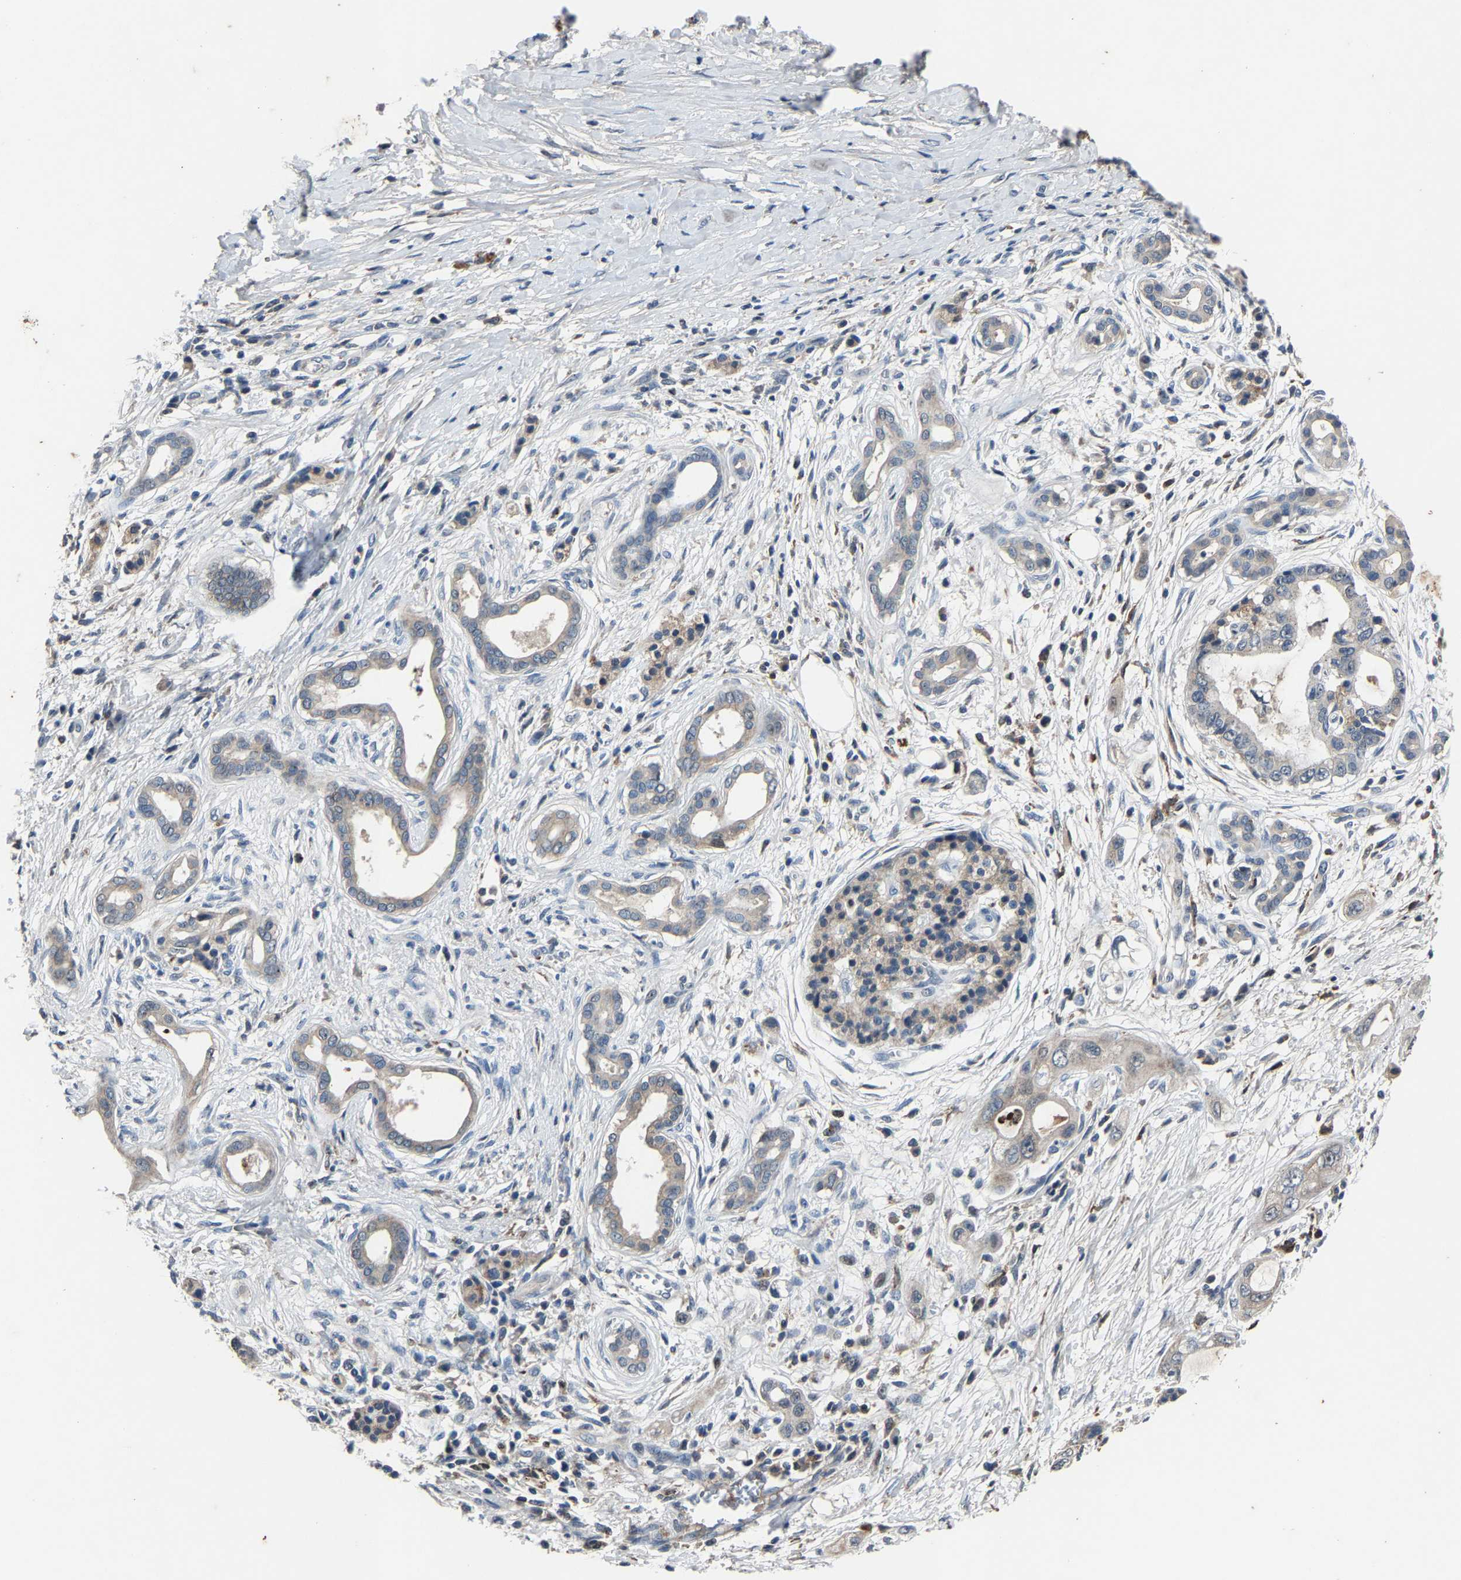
{"staining": {"intensity": "negative", "quantity": "none", "location": "none"}, "tissue": "pancreatic cancer", "cell_type": "Tumor cells", "image_type": "cancer", "snomed": [{"axis": "morphology", "description": "Adenocarcinoma, NOS"}, {"axis": "topography", "description": "Pancreas"}], "caption": "Tumor cells show no significant protein expression in pancreatic cancer.", "gene": "PCNX2", "patient": {"sex": "male", "age": 59}}